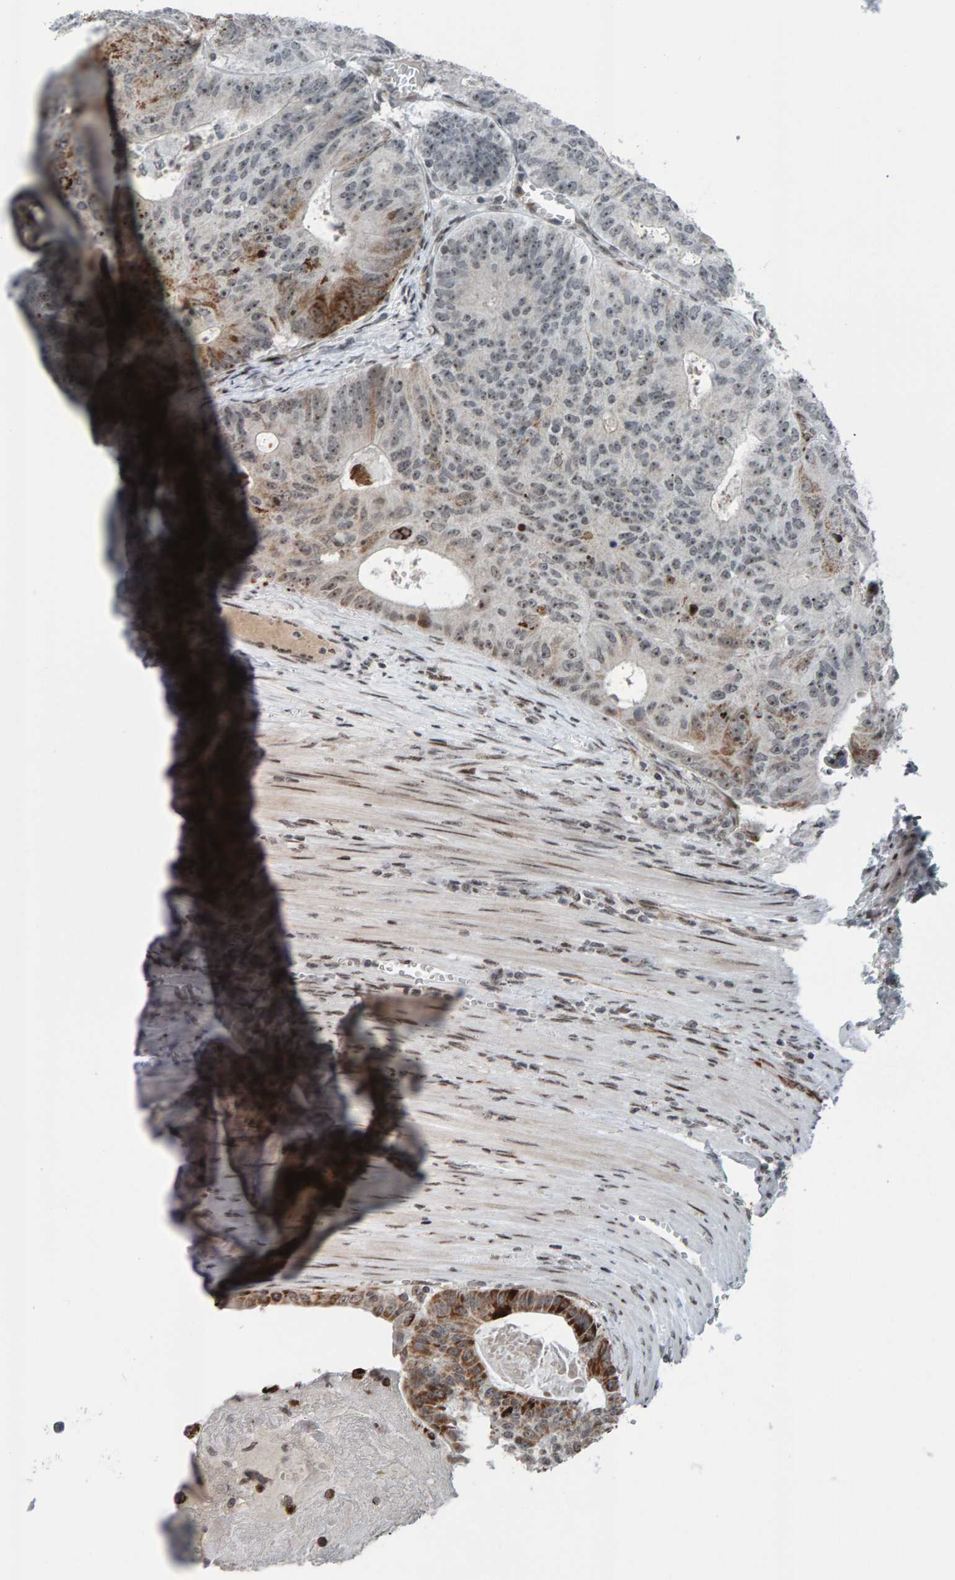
{"staining": {"intensity": "moderate", "quantity": "25%-75%", "location": "cytoplasmic/membranous"}, "tissue": "colorectal cancer", "cell_type": "Tumor cells", "image_type": "cancer", "snomed": [{"axis": "morphology", "description": "Adenocarcinoma, NOS"}, {"axis": "topography", "description": "Colon"}], "caption": "The histopathology image reveals staining of colorectal cancer (adenocarcinoma), revealing moderate cytoplasmic/membranous protein positivity (brown color) within tumor cells. (DAB (3,3'-diaminobenzidine) IHC, brown staining for protein, blue staining for nuclei).", "gene": "ZNF366", "patient": {"sex": "male", "age": 87}}